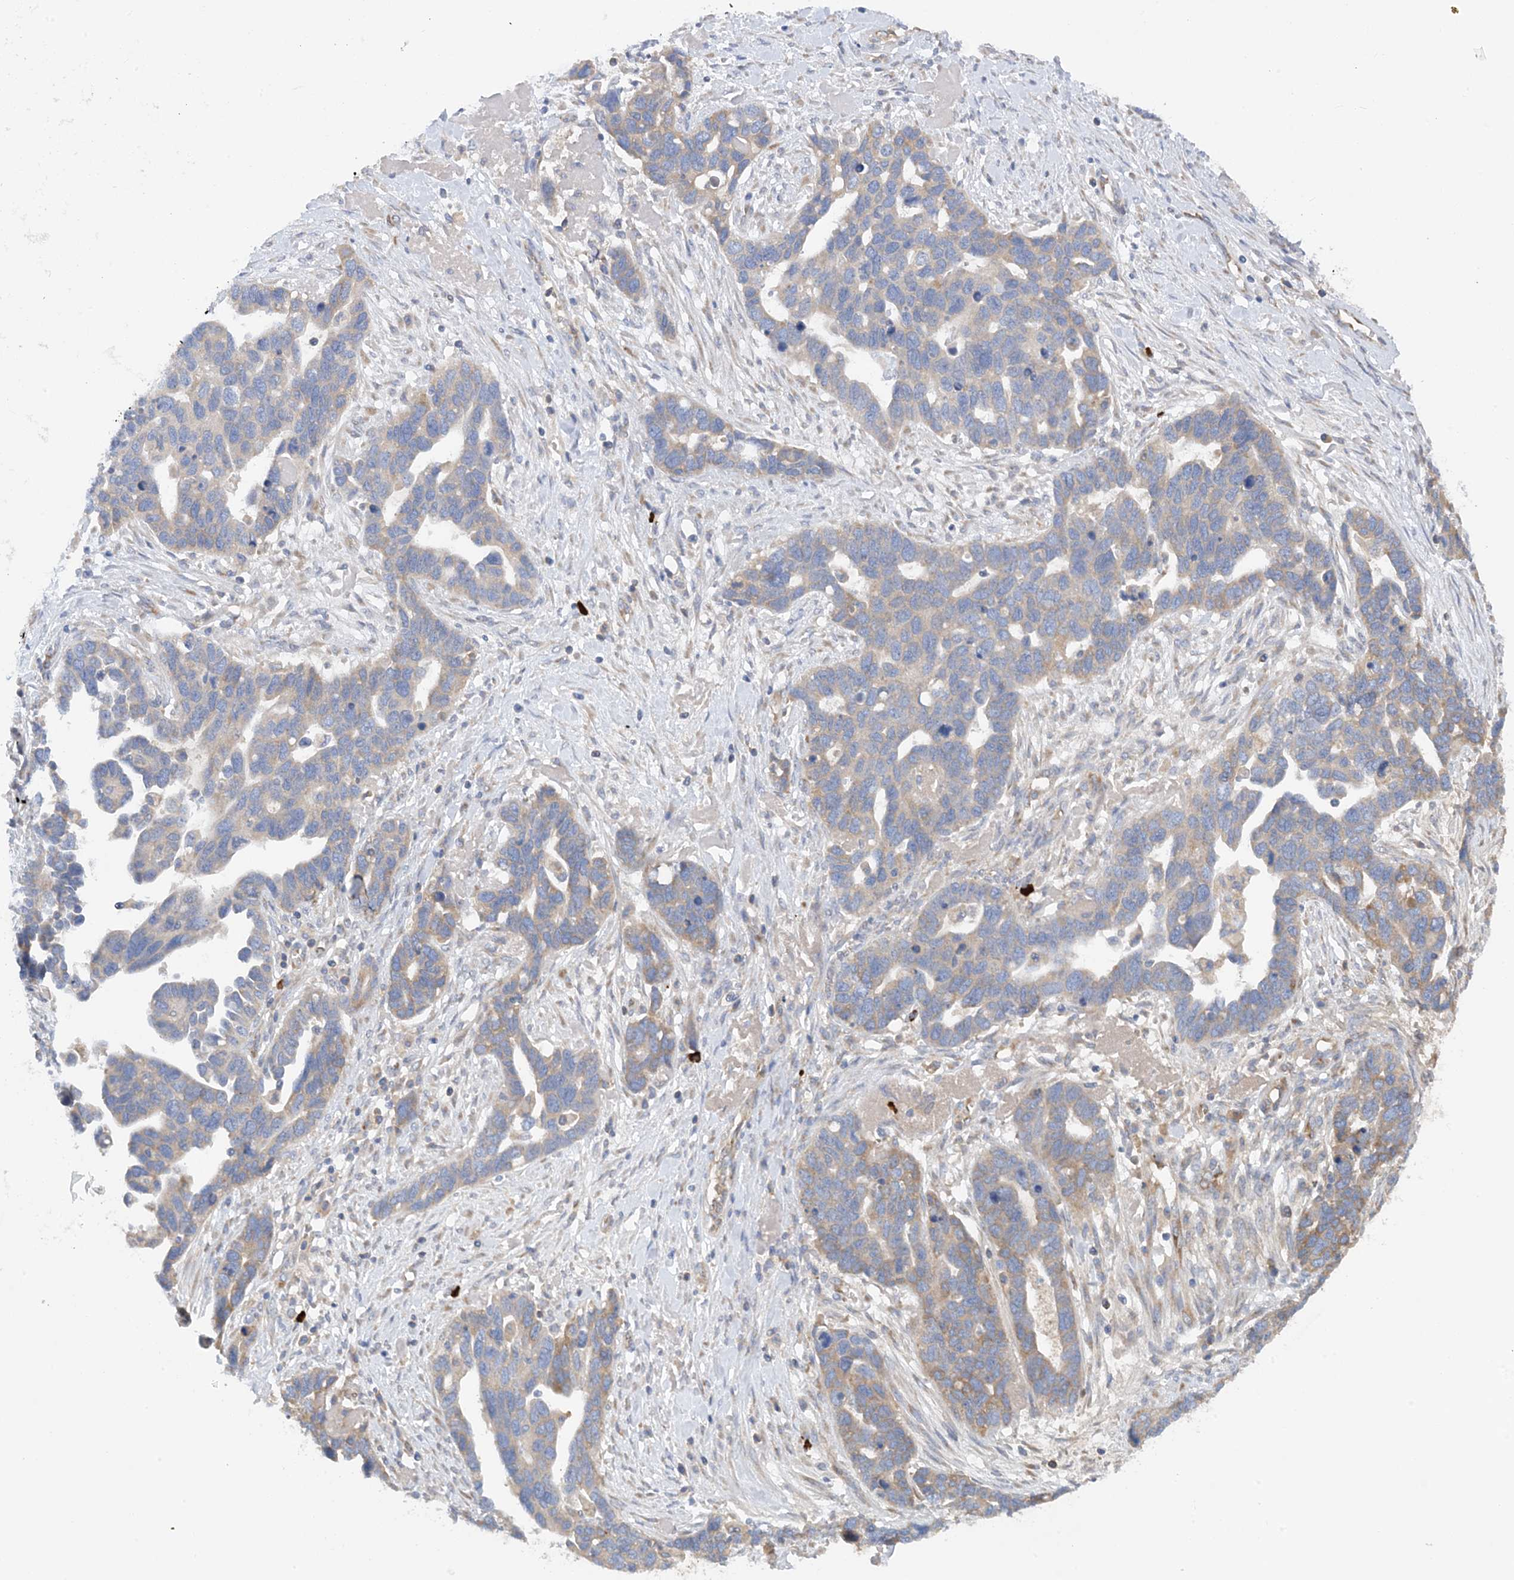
{"staining": {"intensity": "moderate", "quantity": ">75%", "location": "cytoplasmic/membranous"}, "tissue": "ovarian cancer", "cell_type": "Tumor cells", "image_type": "cancer", "snomed": [{"axis": "morphology", "description": "Cystadenocarcinoma, serous, NOS"}, {"axis": "topography", "description": "Ovary"}], "caption": "Immunohistochemical staining of human ovarian cancer (serous cystadenocarcinoma) shows medium levels of moderate cytoplasmic/membranous protein expression in about >75% of tumor cells. Nuclei are stained in blue.", "gene": "SLC5A11", "patient": {"sex": "female", "age": 54}}